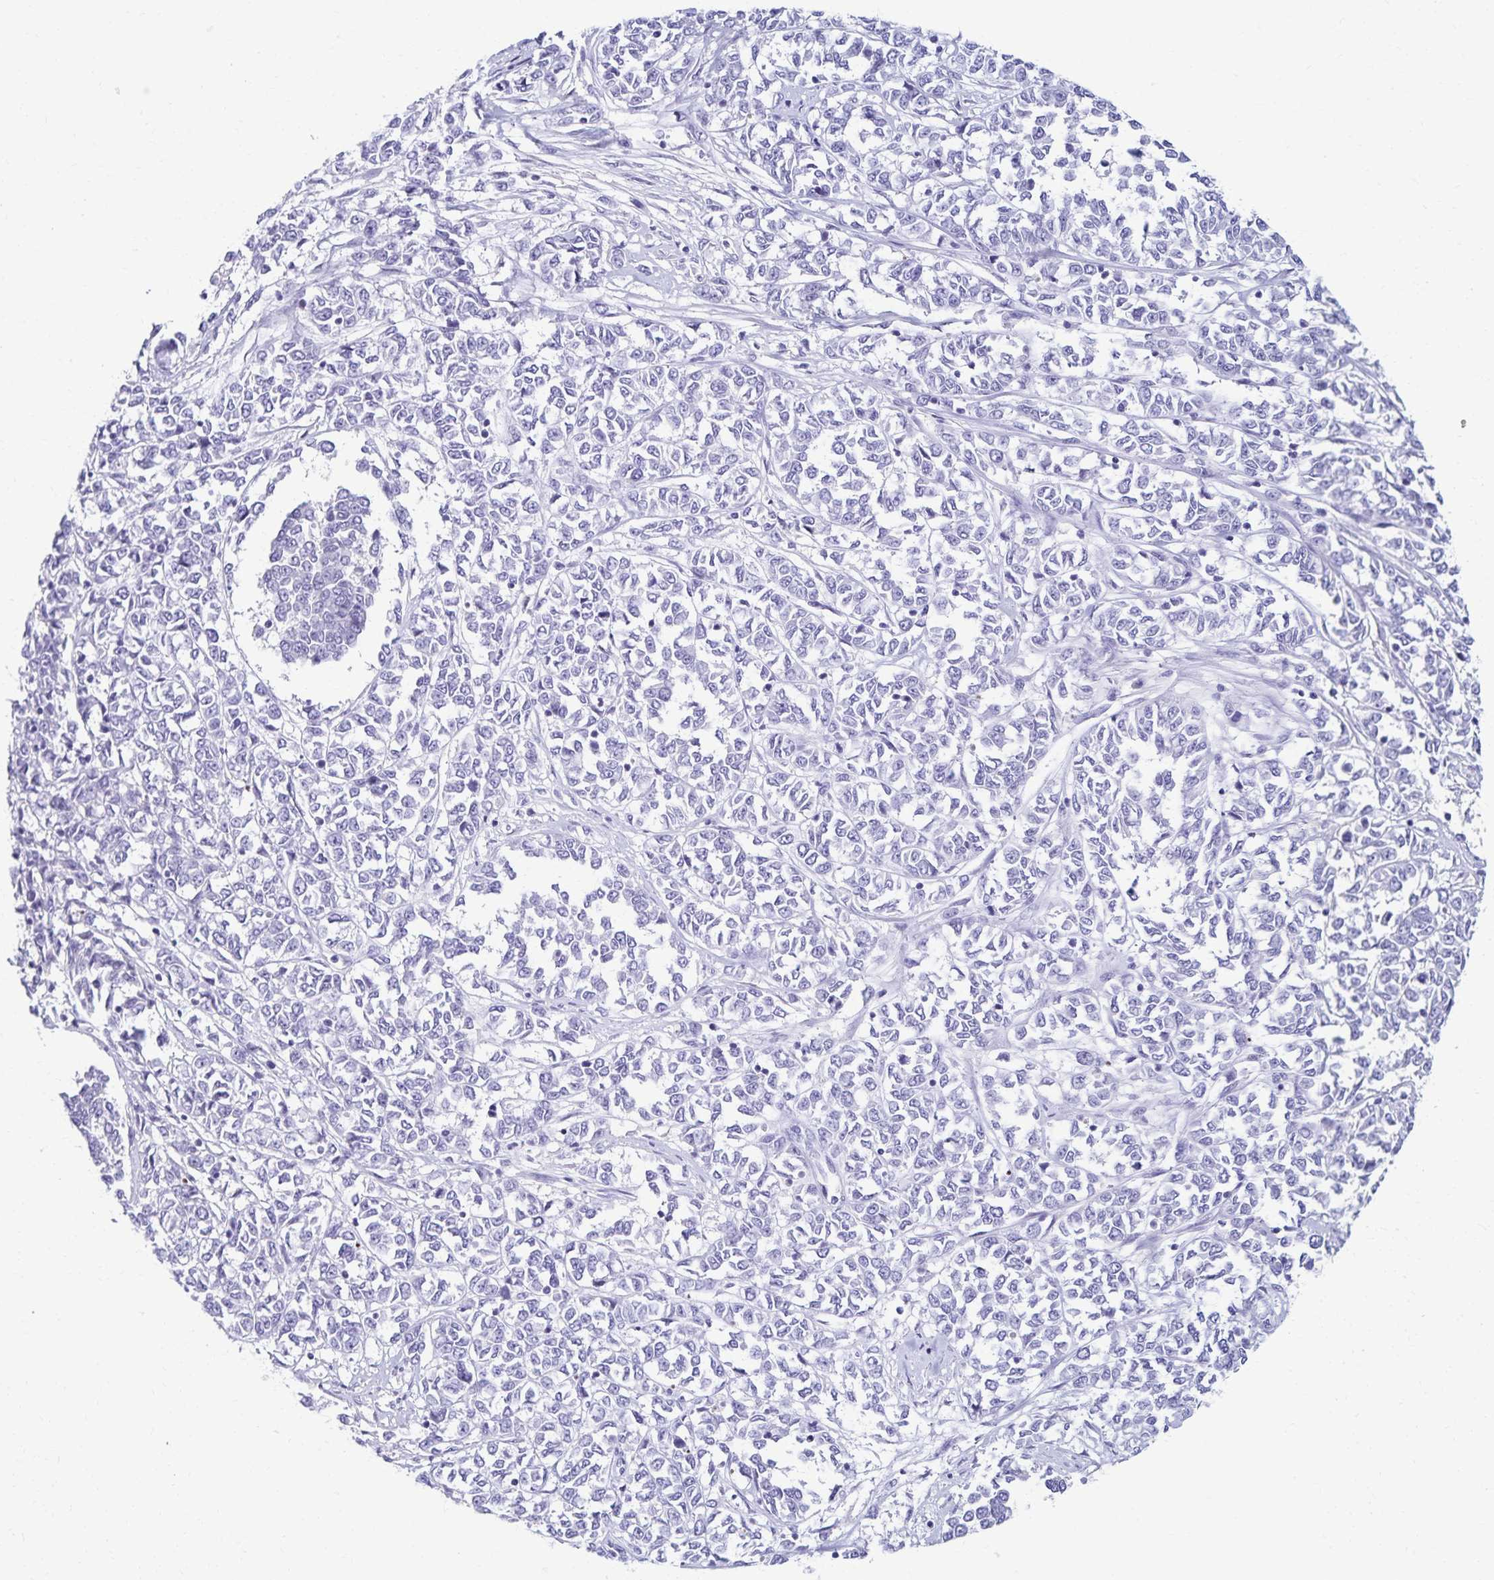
{"staining": {"intensity": "negative", "quantity": "none", "location": "none"}, "tissue": "melanoma", "cell_type": "Tumor cells", "image_type": "cancer", "snomed": [{"axis": "morphology", "description": "Malignant melanoma, NOS"}, {"axis": "topography", "description": "Skin"}], "caption": "This is an immunohistochemistry (IHC) micrograph of human melanoma. There is no expression in tumor cells.", "gene": "C2orf50", "patient": {"sex": "female", "age": 72}}